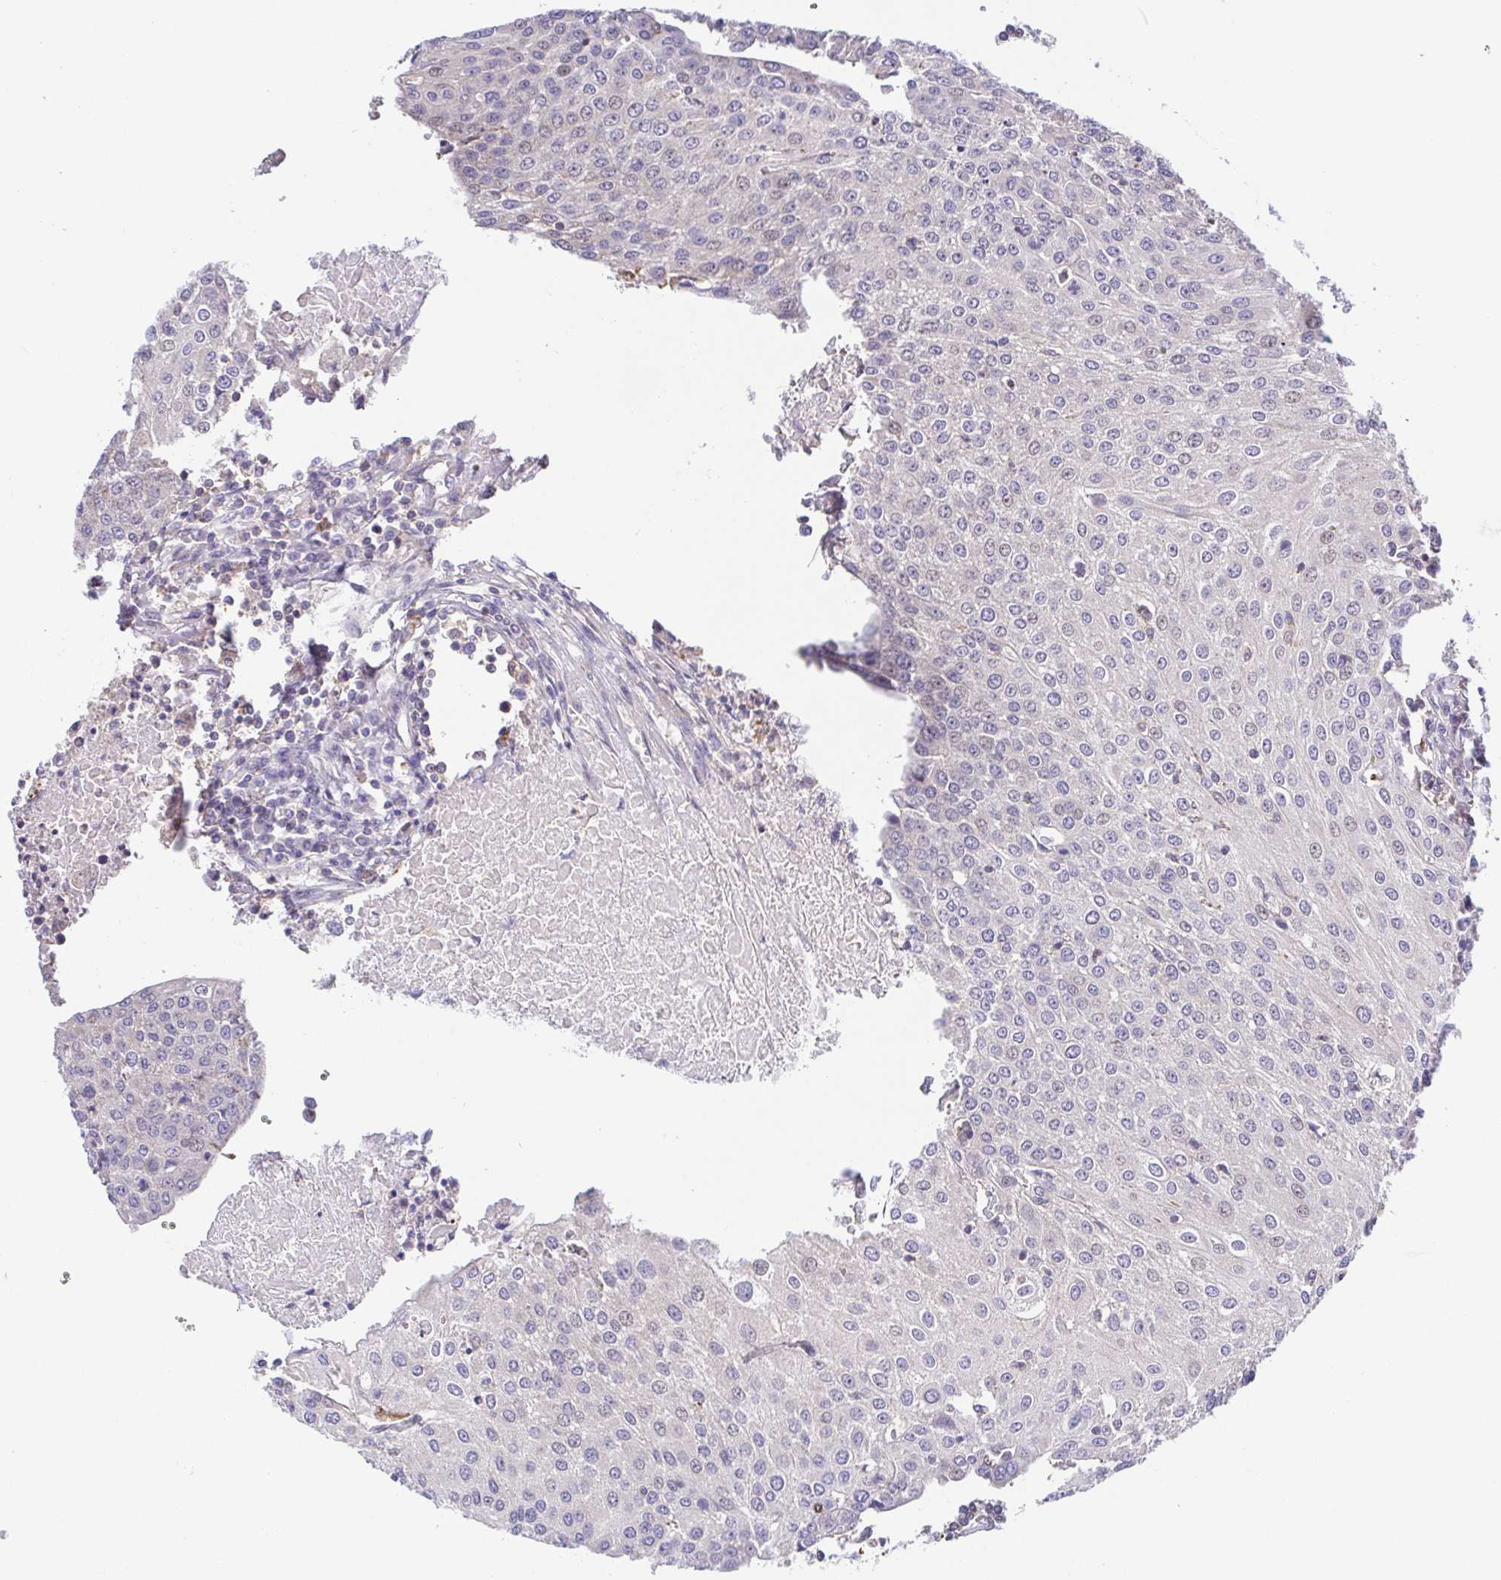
{"staining": {"intensity": "negative", "quantity": "none", "location": "none"}, "tissue": "urothelial cancer", "cell_type": "Tumor cells", "image_type": "cancer", "snomed": [{"axis": "morphology", "description": "Urothelial carcinoma, High grade"}, {"axis": "topography", "description": "Urinary bladder"}], "caption": "Protein analysis of urothelial cancer reveals no significant expression in tumor cells. Nuclei are stained in blue.", "gene": "PREPL", "patient": {"sex": "female", "age": 85}}